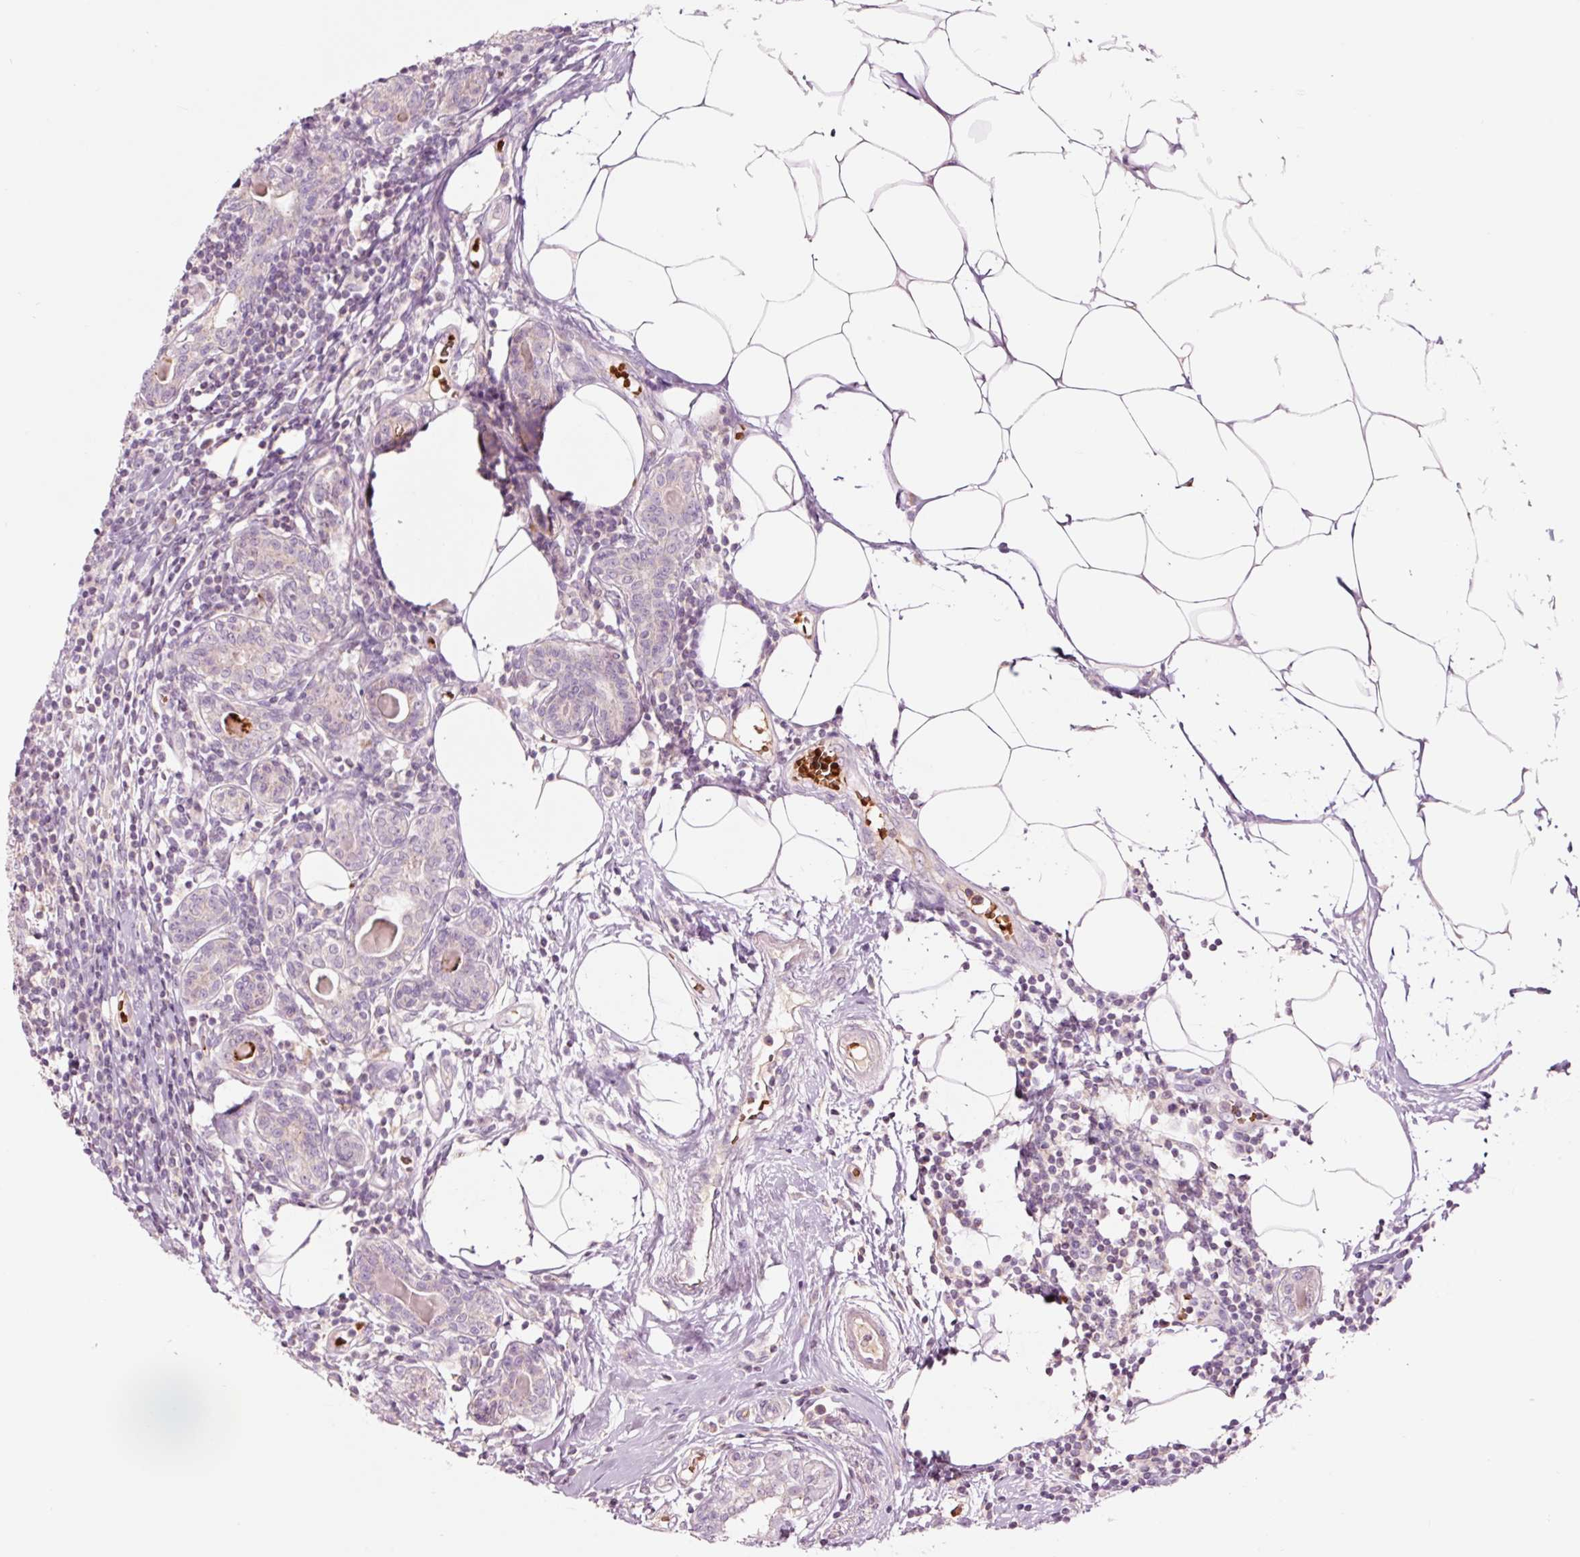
{"staining": {"intensity": "negative", "quantity": "none", "location": "none"}, "tissue": "breast cancer", "cell_type": "Tumor cells", "image_type": "cancer", "snomed": [{"axis": "morphology", "description": "Lobular carcinoma"}, {"axis": "topography", "description": "Breast"}], "caption": "The micrograph exhibits no significant positivity in tumor cells of breast cancer (lobular carcinoma).", "gene": "LDHAL6B", "patient": {"sex": "female", "age": 59}}